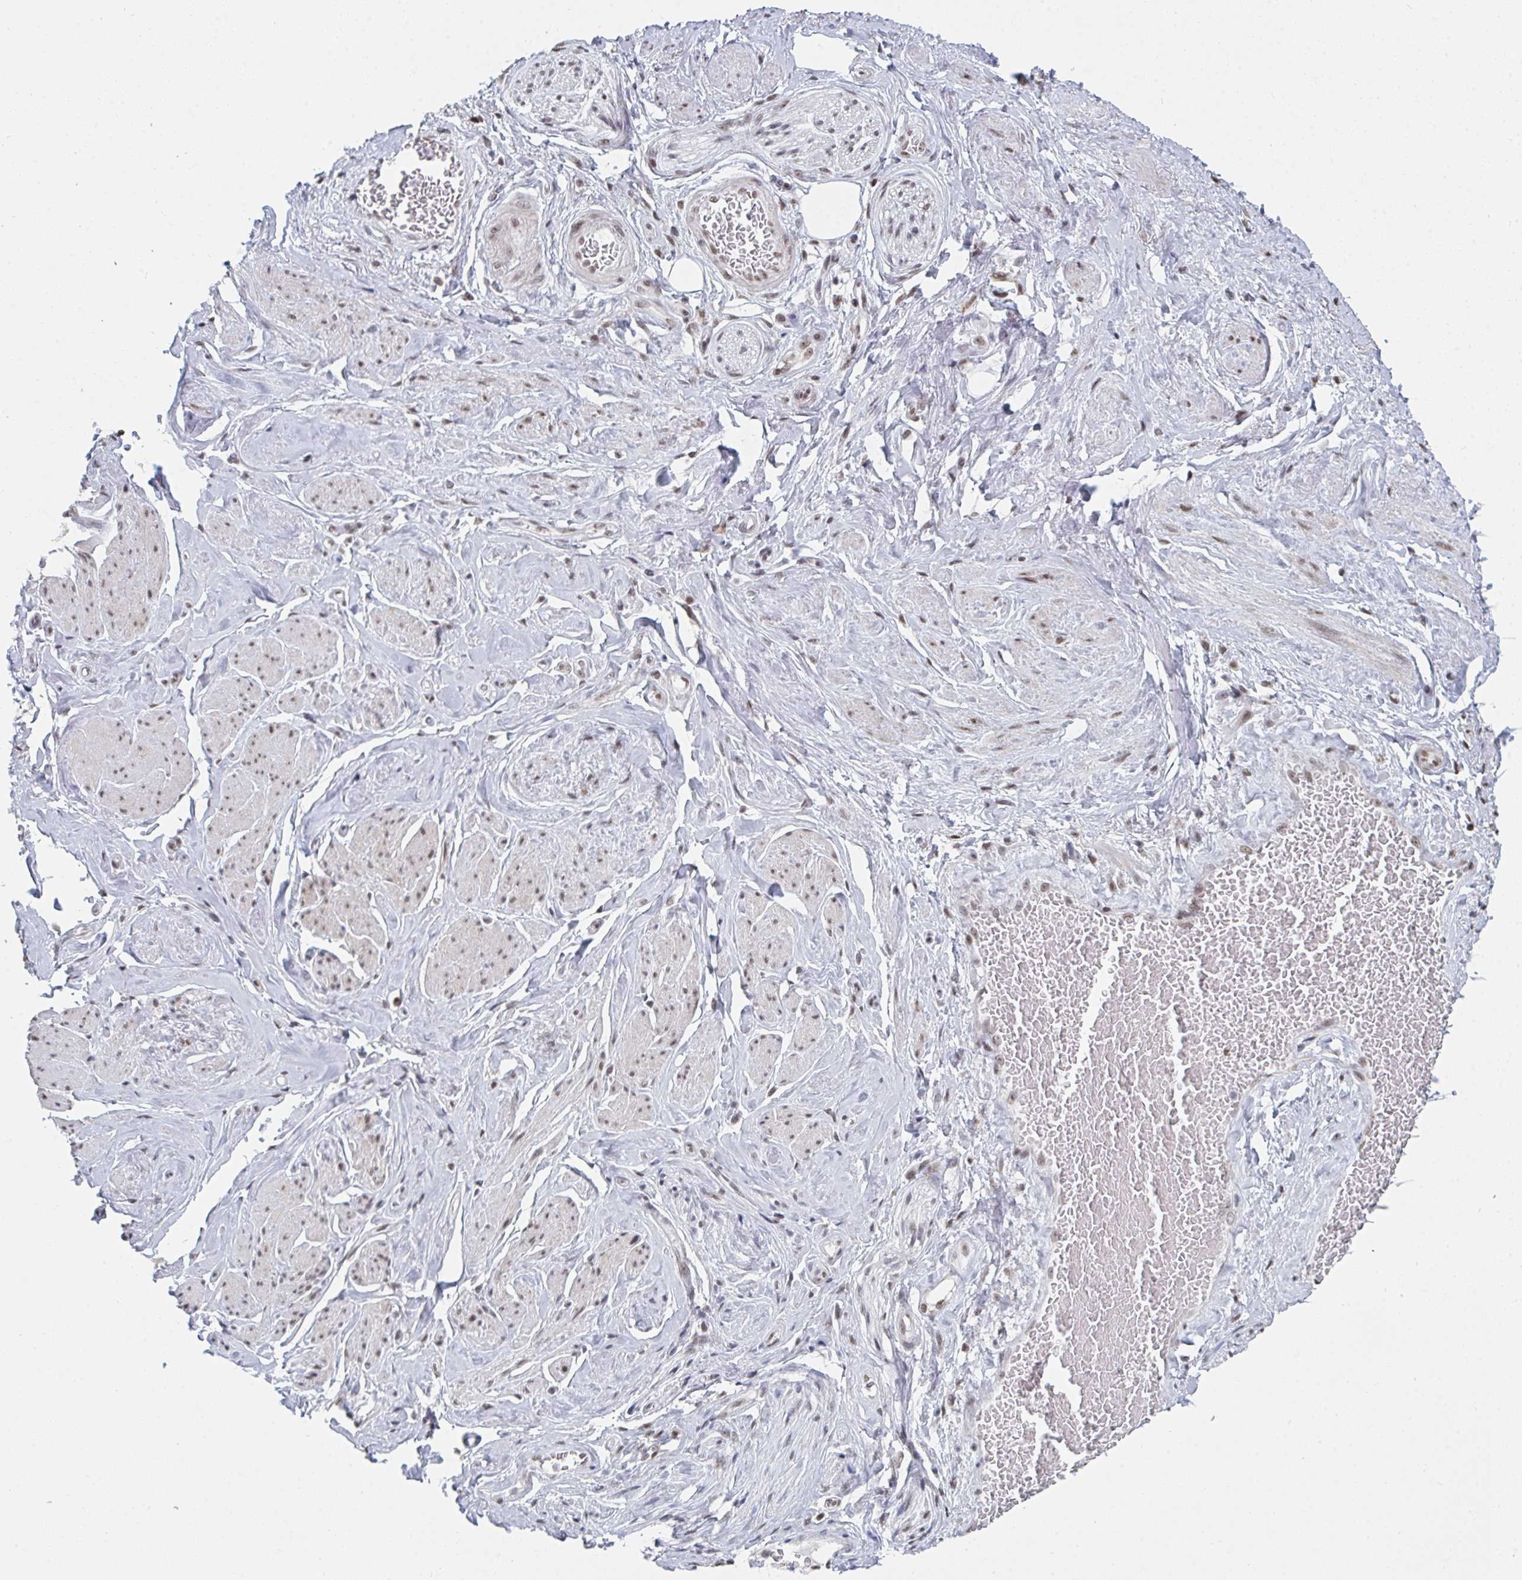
{"staining": {"intensity": "negative", "quantity": "none", "location": "none"}, "tissue": "adipose tissue", "cell_type": "Adipocytes", "image_type": "normal", "snomed": [{"axis": "morphology", "description": "Normal tissue, NOS"}, {"axis": "topography", "description": "Vagina"}, {"axis": "topography", "description": "Peripheral nerve tissue"}], "caption": "The IHC histopathology image has no significant expression in adipocytes of adipose tissue. (DAB (3,3'-diaminobenzidine) immunohistochemistry, high magnification).", "gene": "MBNL1", "patient": {"sex": "female", "age": 71}}